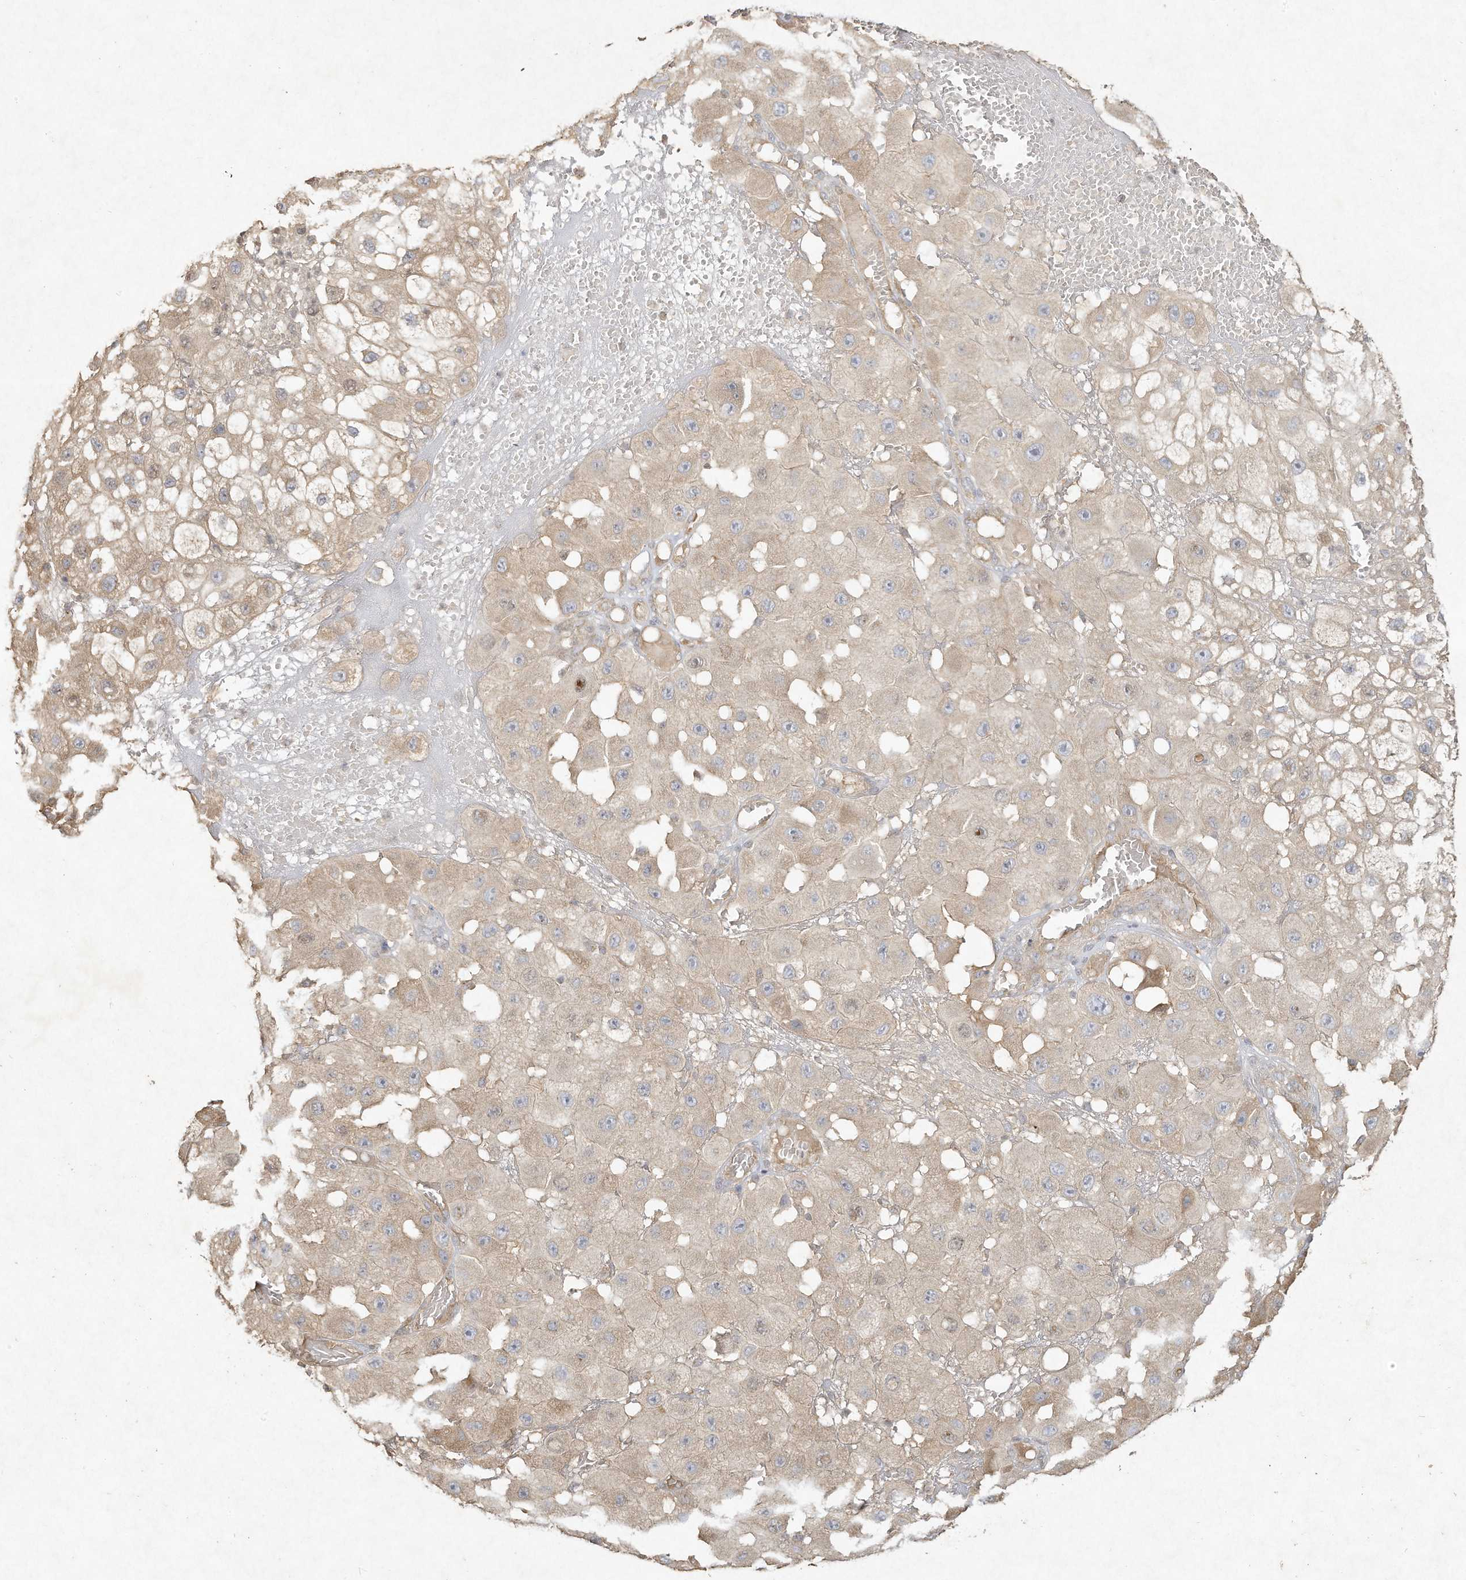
{"staining": {"intensity": "weak", "quantity": "25%-75%", "location": "cytoplasmic/membranous"}, "tissue": "melanoma", "cell_type": "Tumor cells", "image_type": "cancer", "snomed": [{"axis": "morphology", "description": "Malignant melanoma, NOS"}, {"axis": "topography", "description": "Skin"}], "caption": "Tumor cells reveal low levels of weak cytoplasmic/membranous staining in approximately 25%-75% of cells in melanoma.", "gene": "DYNC1I2", "patient": {"sex": "female", "age": 81}}